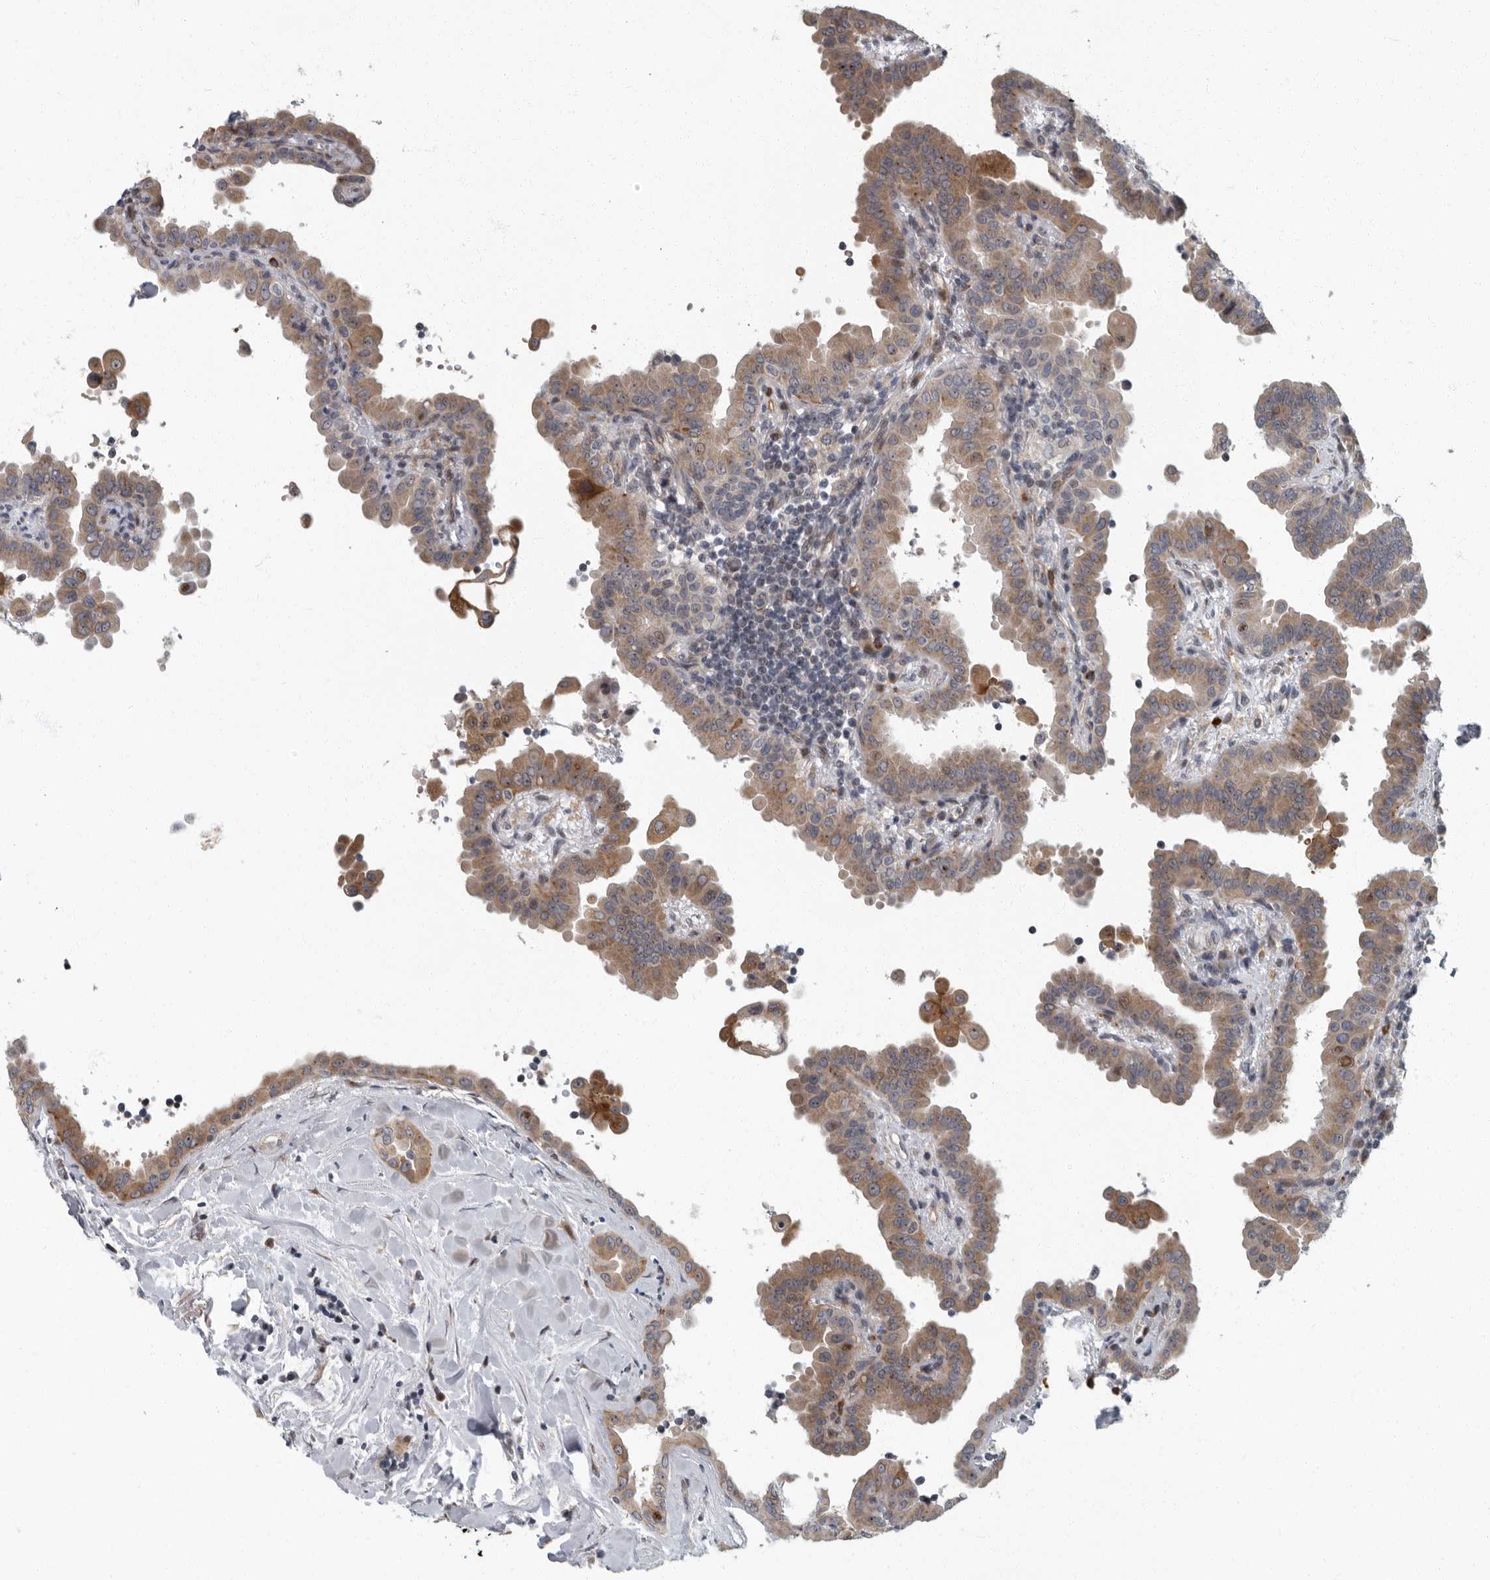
{"staining": {"intensity": "moderate", "quantity": ">75%", "location": "cytoplasmic/membranous"}, "tissue": "thyroid cancer", "cell_type": "Tumor cells", "image_type": "cancer", "snomed": [{"axis": "morphology", "description": "Papillary adenocarcinoma, NOS"}, {"axis": "topography", "description": "Thyroid gland"}], "caption": "Thyroid papillary adenocarcinoma stained for a protein (brown) displays moderate cytoplasmic/membranous positive staining in about >75% of tumor cells.", "gene": "PDCD11", "patient": {"sex": "male", "age": 33}}